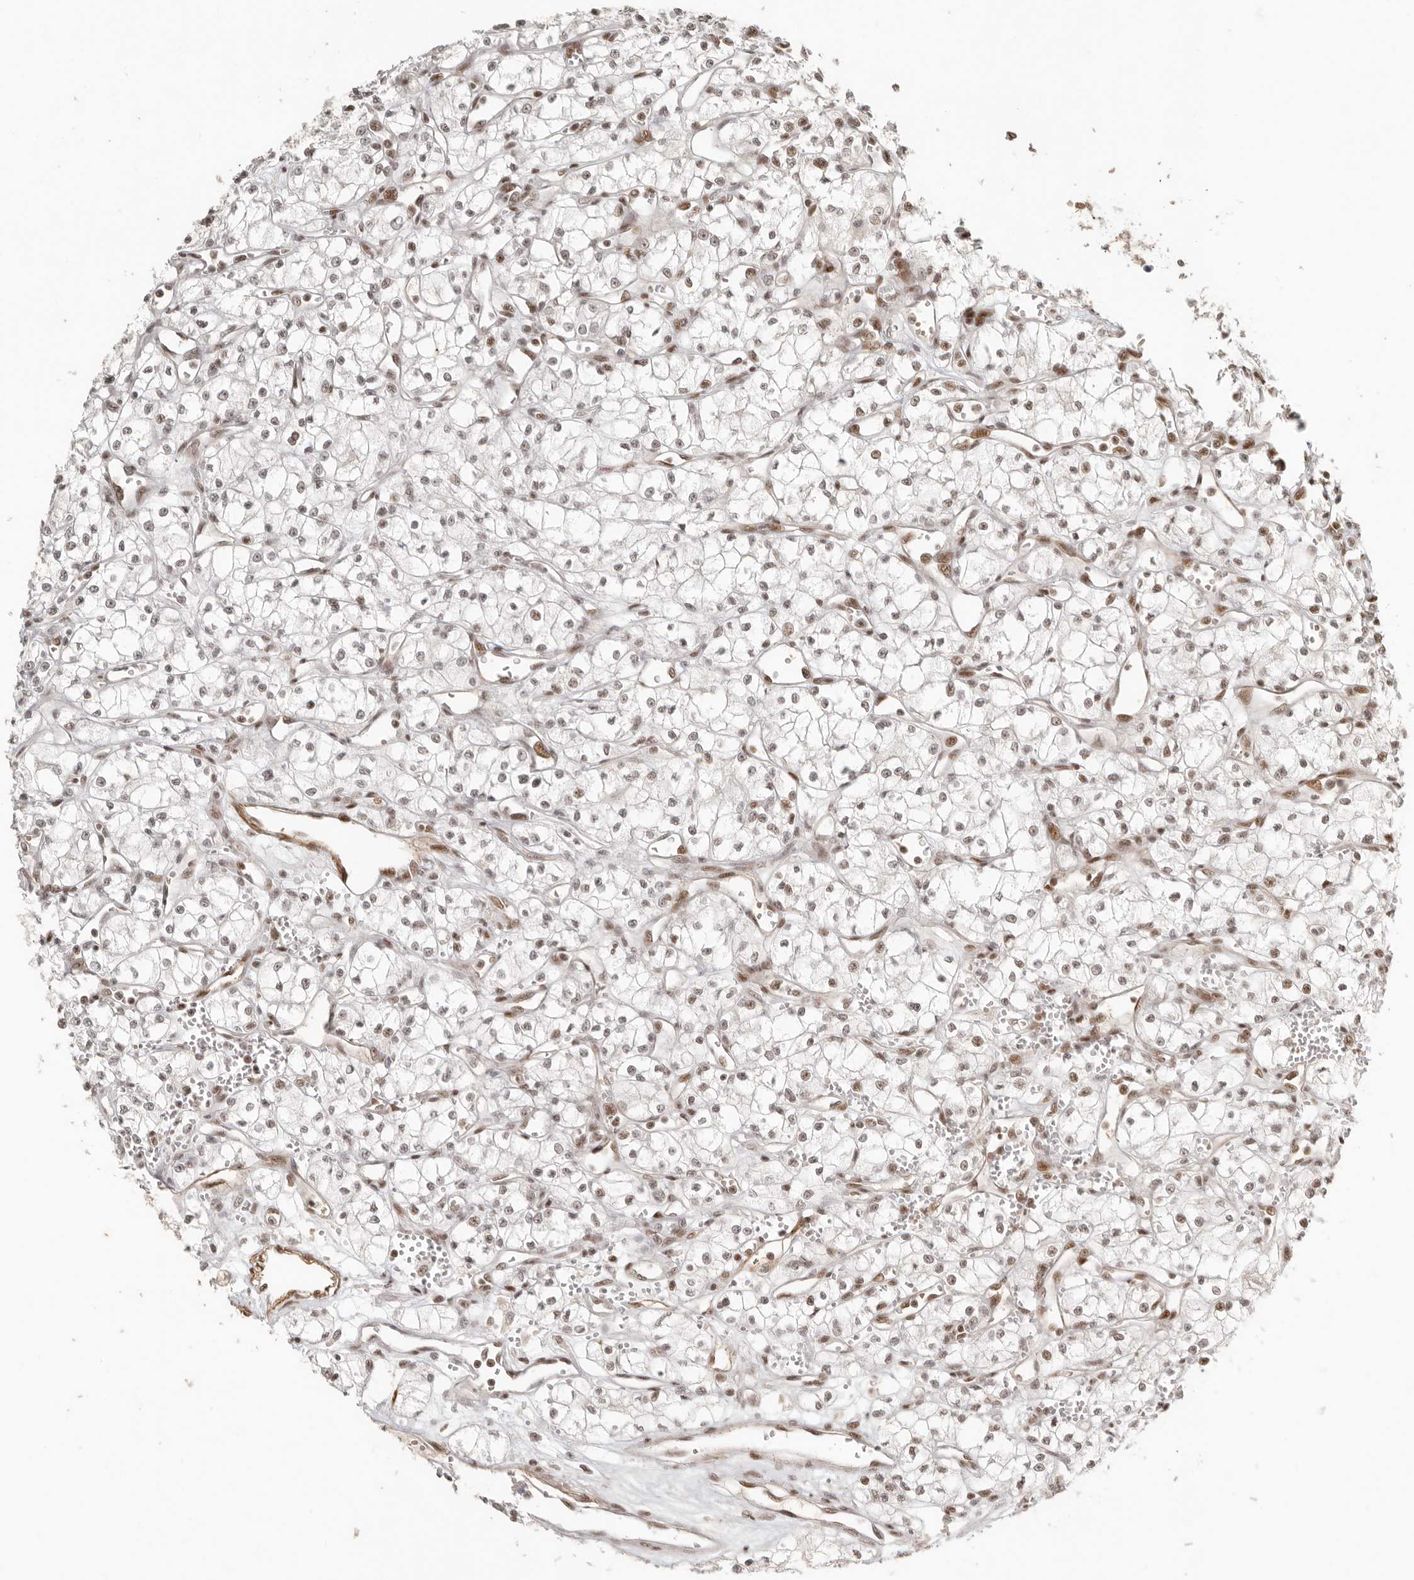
{"staining": {"intensity": "moderate", "quantity": "<25%", "location": "nuclear"}, "tissue": "renal cancer", "cell_type": "Tumor cells", "image_type": "cancer", "snomed": [{"axis": "morphology", "description": "Adenocarcinoma, NOS"}, {"axis": "topography", "description": "Kidney"}], "caption": "Approximately <25% of tumor cells in human adenocarcinoma (renal) demonstrate moderate nuclear protein positivity as visualized by brown immunohistochemical staining.", "gene": "GABPA", "patient": {"sex": "male", "age": 59}}